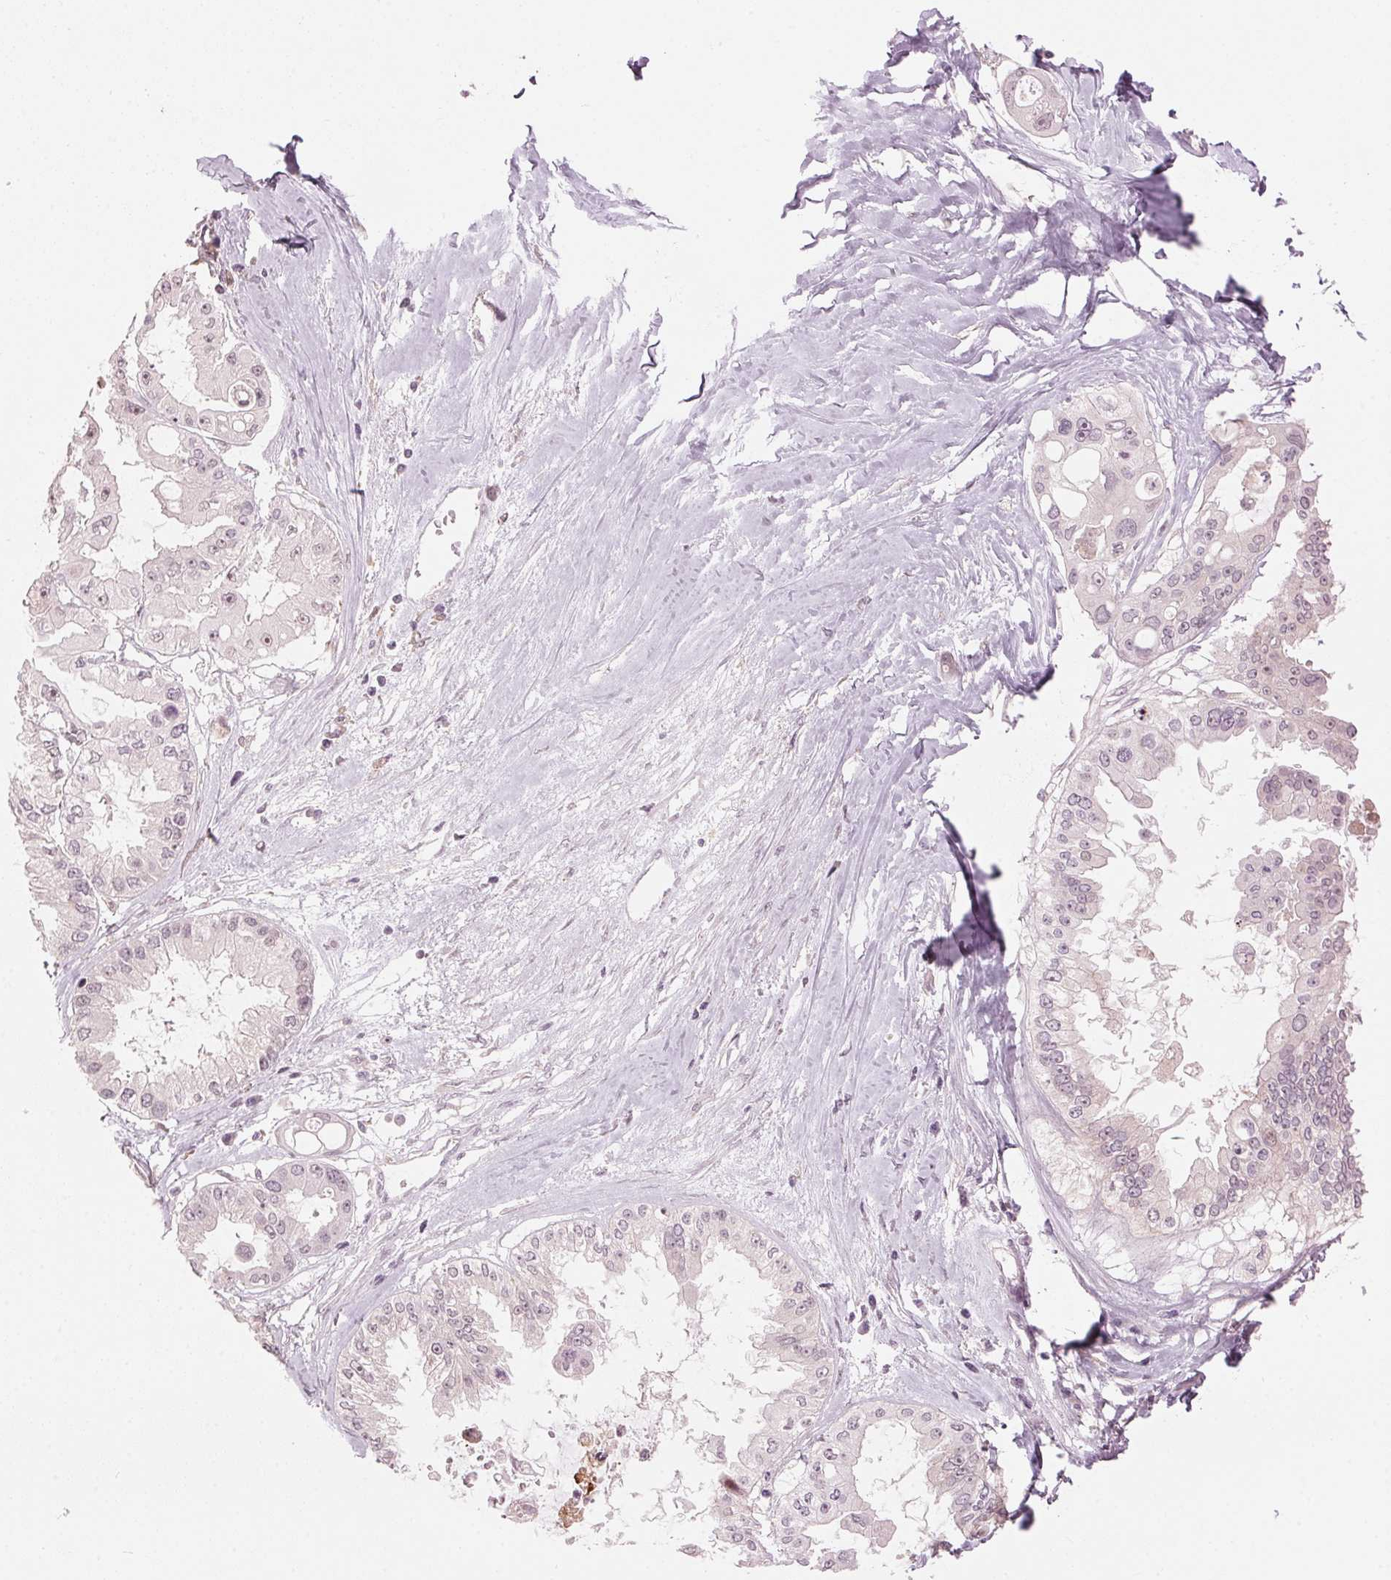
{"staining": {"intensity": "negative", "quantity": "none", "location": "none"}, "tissue": "ovarian cancer", "cell_type": "Tumor cells", "image_type": "cancer", "snomed": [{"axis": "morphology", "description": "Cystadenocarcinoma, serous, NOS"}, {"axis": "topography", "description": "Ovary"}], "caption": "The photomicrograph reveals no significant expression in tumor cells of ovarian cancer.", "gene": "TMED6", "patient": {"sex": "female", "age": 56}}